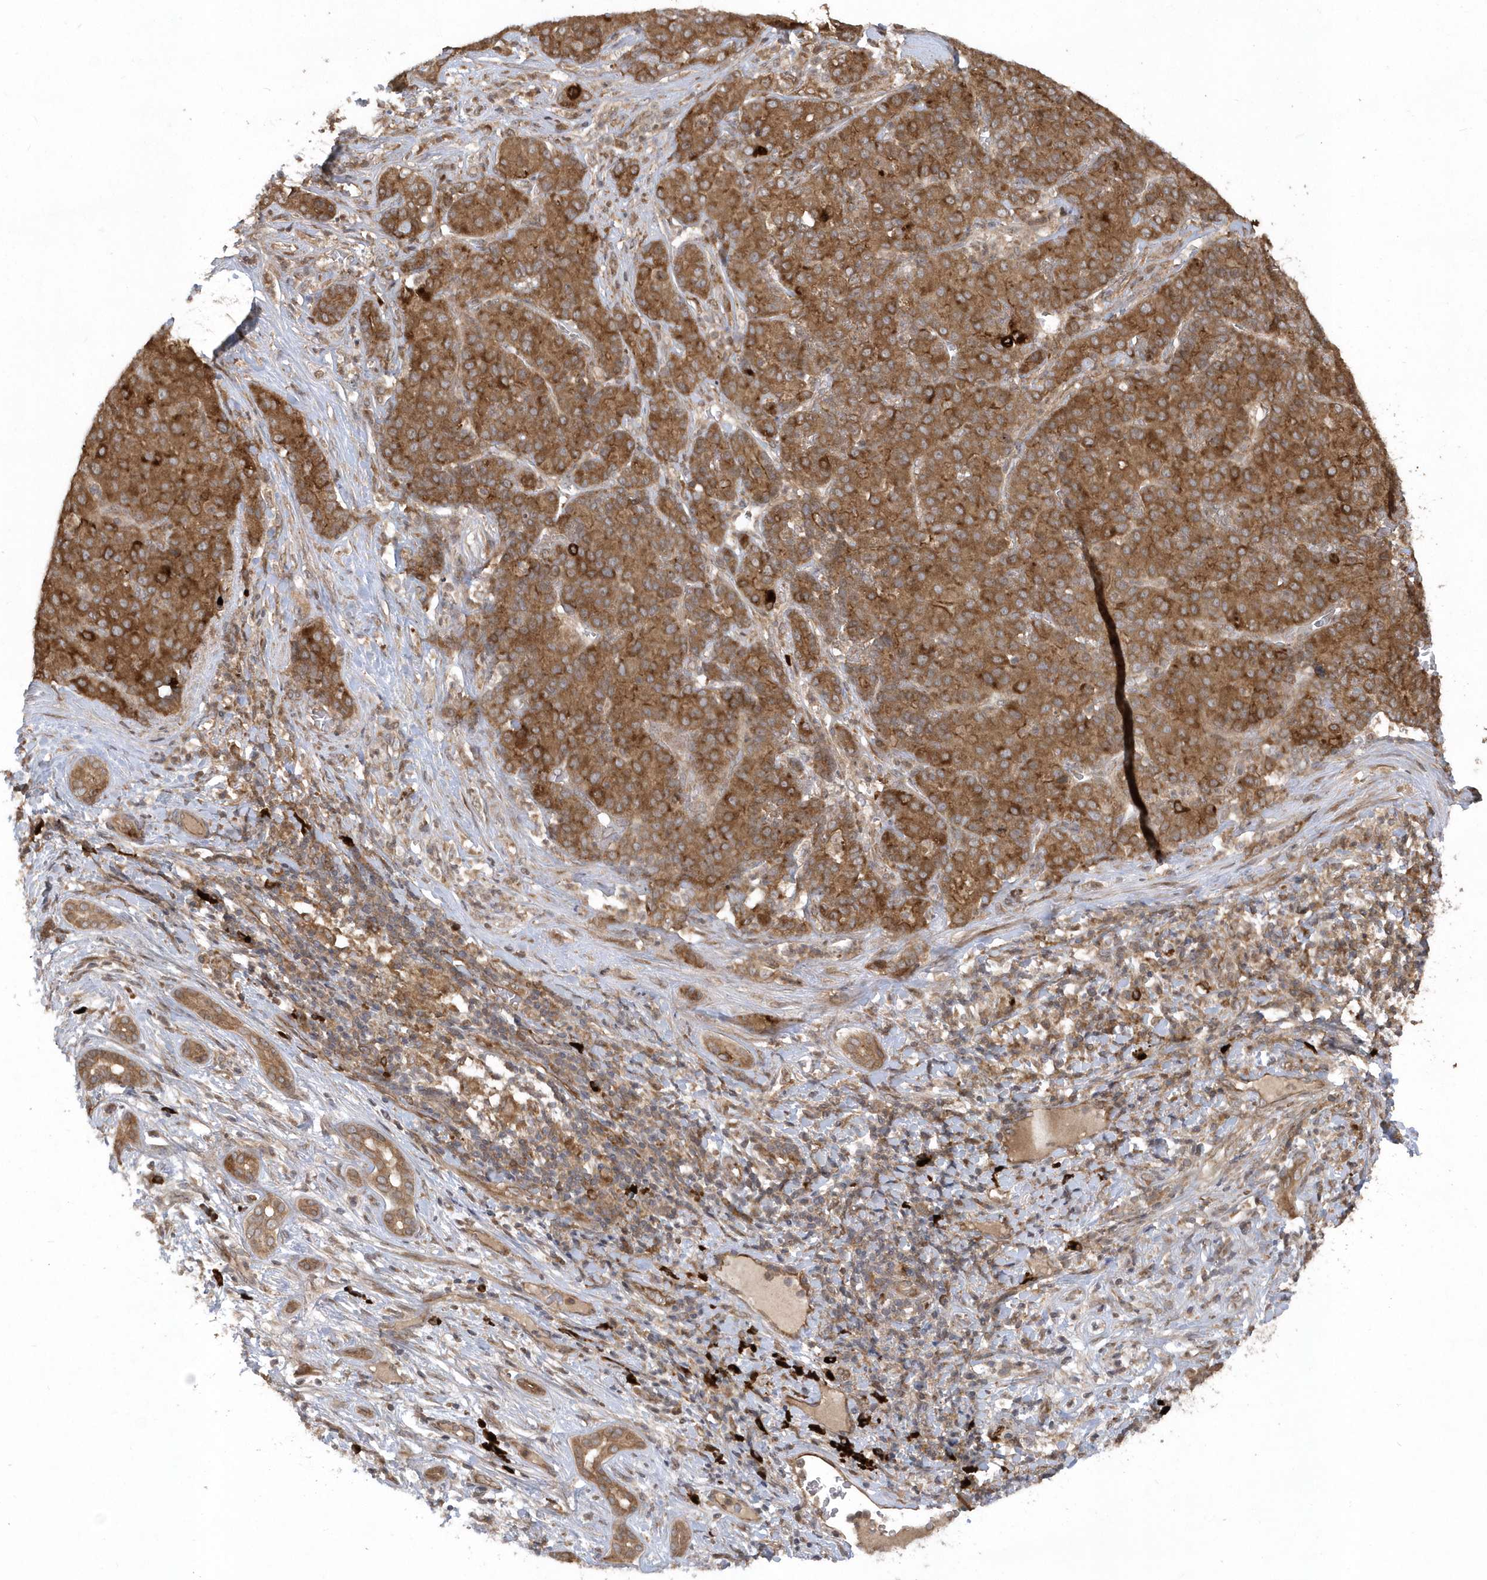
{"staining": {"intensity": "moderate", "quantity": ">75%", "location": "cytoplasmic/membranous"}, "tissue": "liver cancer", "cell_type": "Tumor cells", "image_type": "cancer", "snomed": [{"axis": "morphology", "description": "Carcinoma, Hepatocellular, NOS"}, {"axis": "topography", "description": "Liver"}], "caption": "Hepatocellular carcinoma (liver) stained with a brown dye exhibits moderate cytoplasmic/membranous positive staining in about >75% of tumor cells.", "gene": "HERPUD1", "patient": {"sex": "male", "age": 65}}